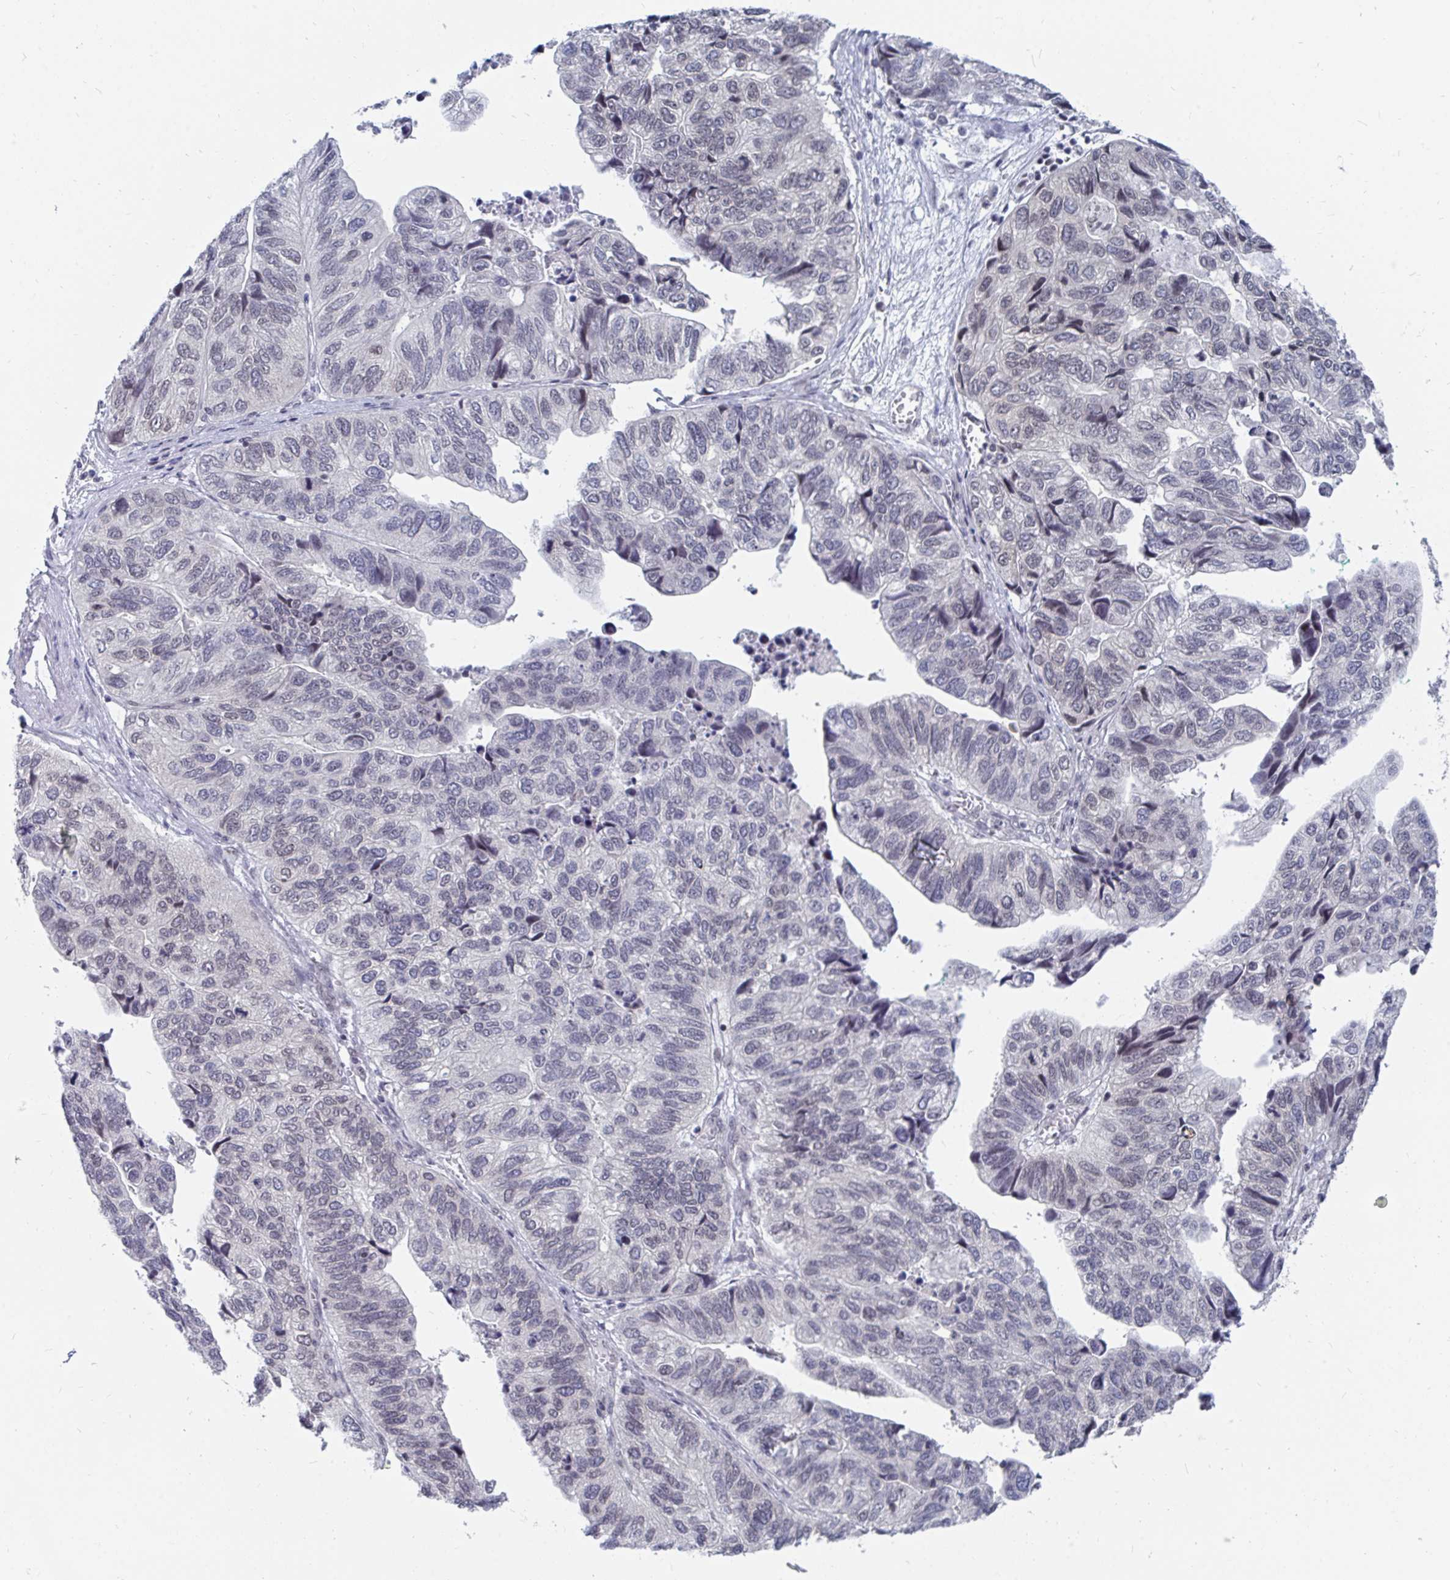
{"staining": {"intensity": "weak", "quantity": "<25%", "location": "nuclear"}, "tissue": "stomach cancer", "cell_type": "Tumor cells", "image_type": "cancer", "snomed": [{"axis": "morphology", "description": "Adenocarcinoma, NOS"}, {"axis": "topography", "description": "Stomach, upper"}], "caption": "An image of stomach cancer (adenocarcinoma) stained for a protein exhibits no brown staining in tumor cells. (DAB immunohistochemistry (IHC) visualized using brightfield microscopy, high magnification).", "gene": "TRIP12", "patient": {"sex": "female", "age": 67}}